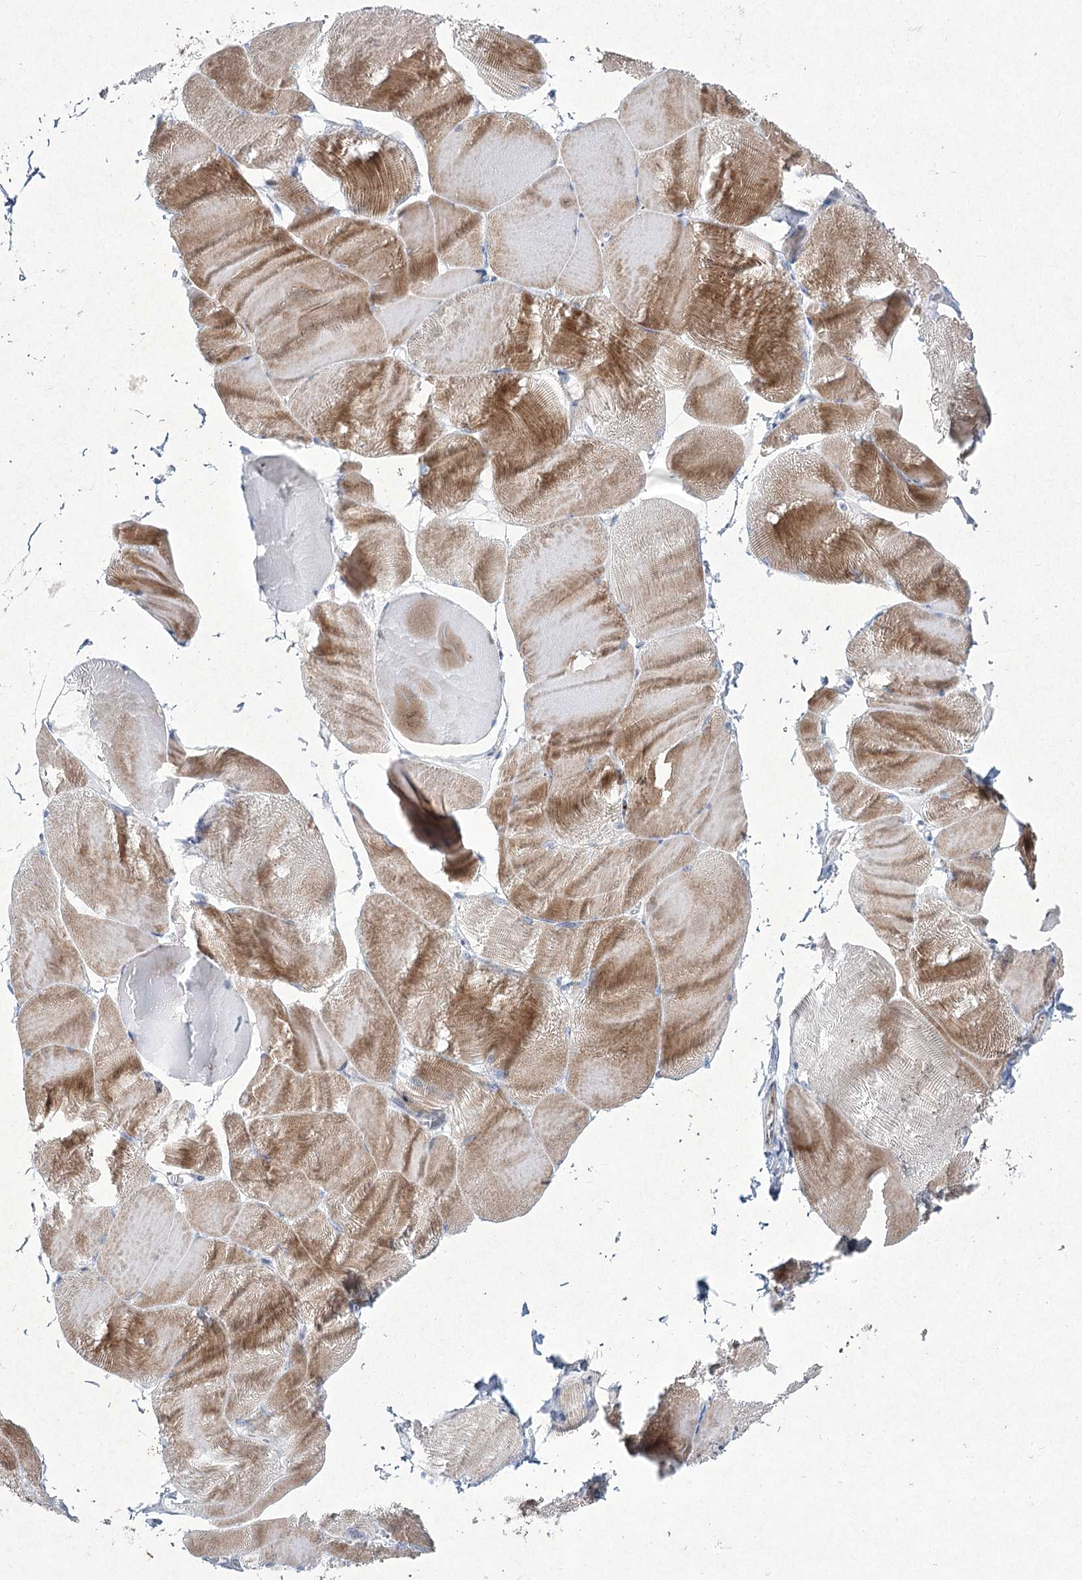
{"staining": {"intensity": "moderate", "quantity": ">75%", "location": "cytoplasmic/membranous"}, "tissue": "skeletal muscle", "cell_type": "Myocytes", "image_type": "normal", "snomed": [{"axis": "morphology", "description": "Normal tissue, NOS"}, {"axis": "morphology", "description": "Basal cell carcinoma"}, {"axis": "topography", "description": "Skeletal muscle"}], "caption": "Protein expression analysis of normal skeletal muscle displays moderate cytoplasmic/membranous expression in about >75% of myocytes. The staining is performed using DAB (3,3'-diaminobenzidine) brown chromogen to label protein expression. The nuclei are counter-stained blue using hematoxylin.", "gene": "NIPAL4", "patient": {"sex": "female", "age": 64}}